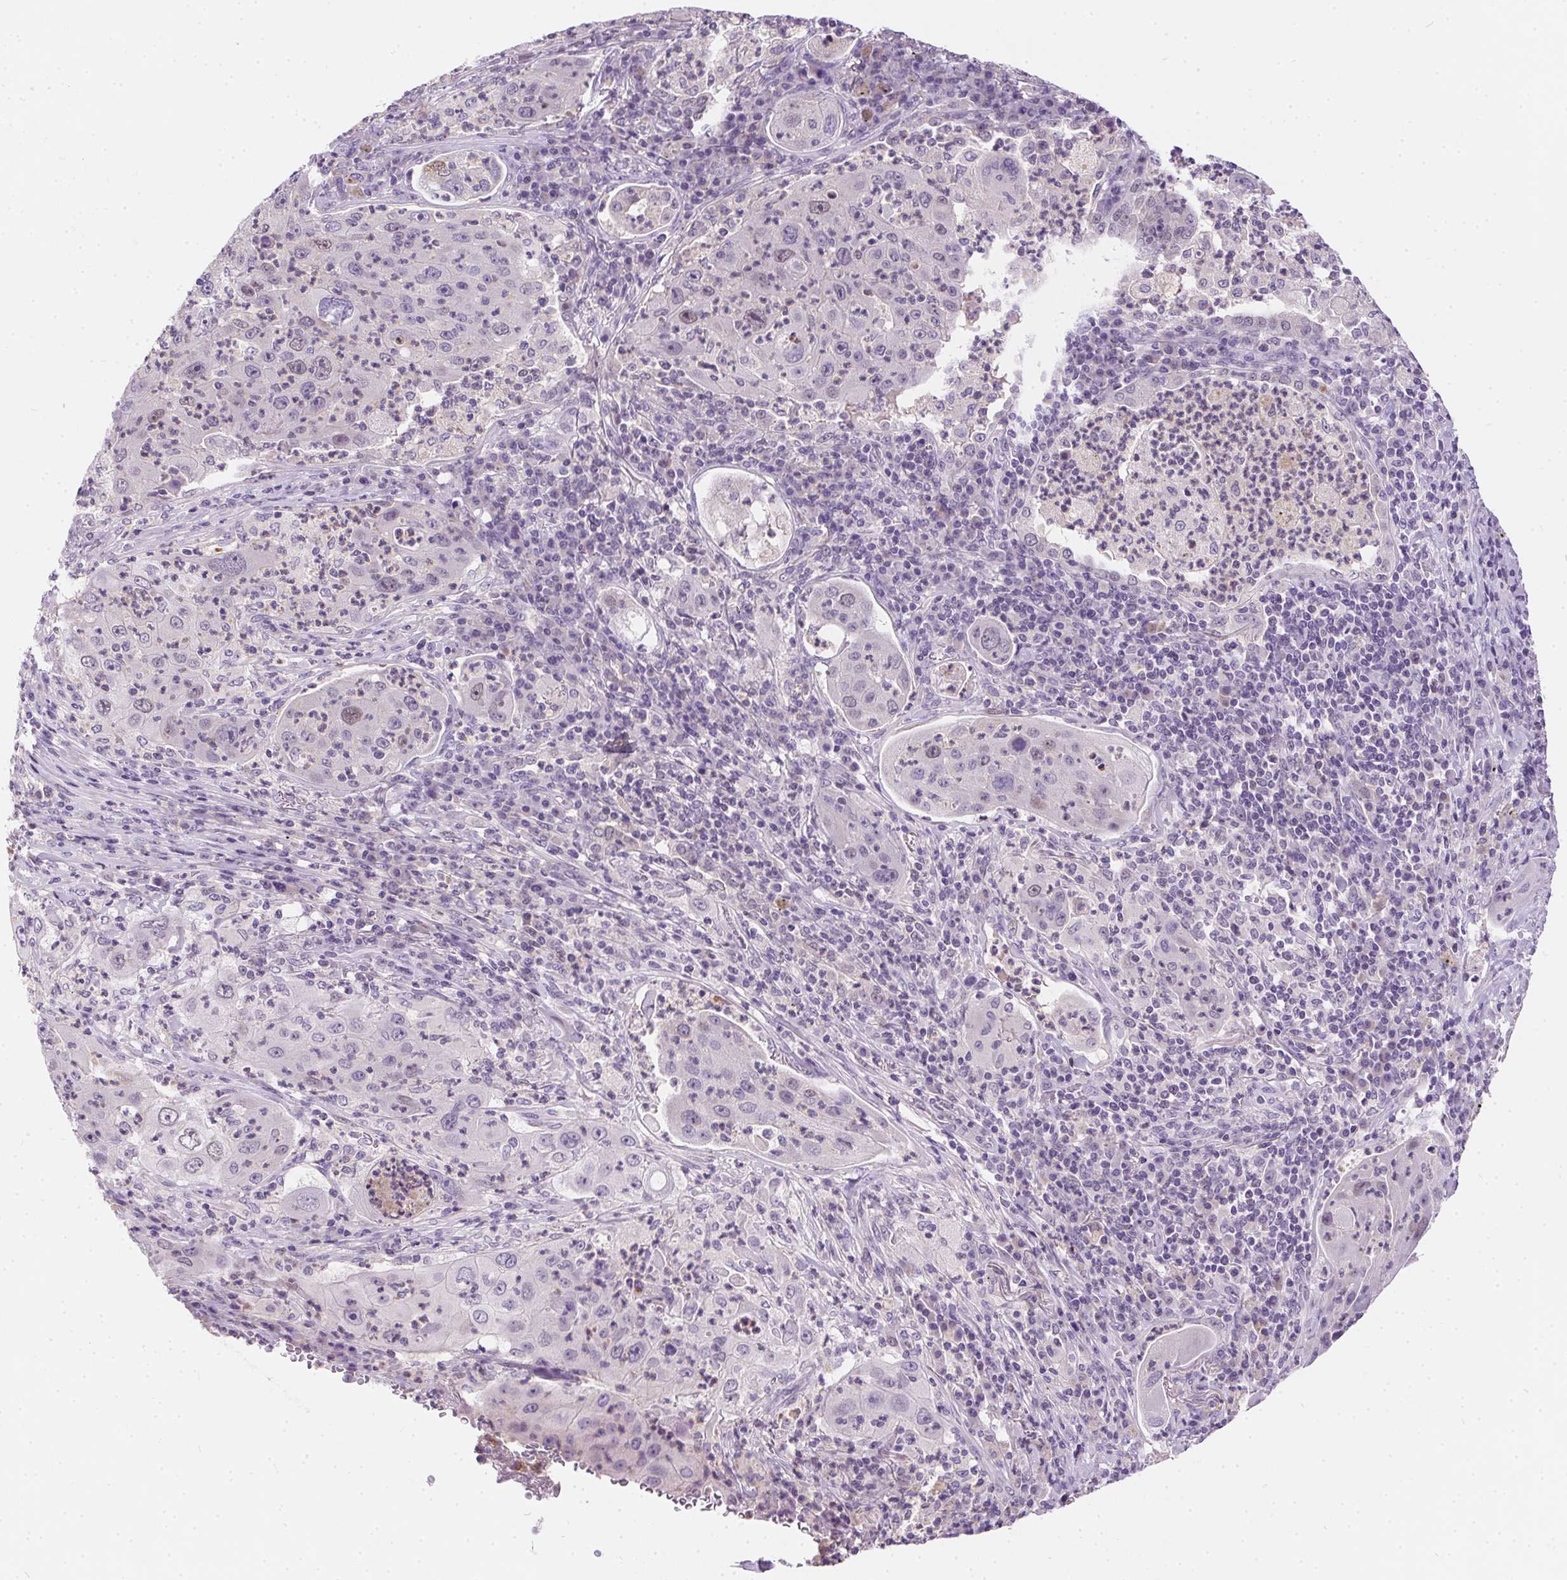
{"staining": {"intensity": "negative", "quantity": "none", "location": "none"}, "tissue": "lung cancer", "cell_type": "Tumor cells", "image_type": "cancer", "snomed": [{"axis": "morphology", "description": "Squamous cell carcinoma, NOS"}, {"axis": "topography", "description": "Lung"}], "caption": "The photomicrograph demonstrates no significant expression in tumor cells of squamous cell carcinoma (lung).", "gene": "SSTR4", "patient": {"sex": "female", "age": 59}}